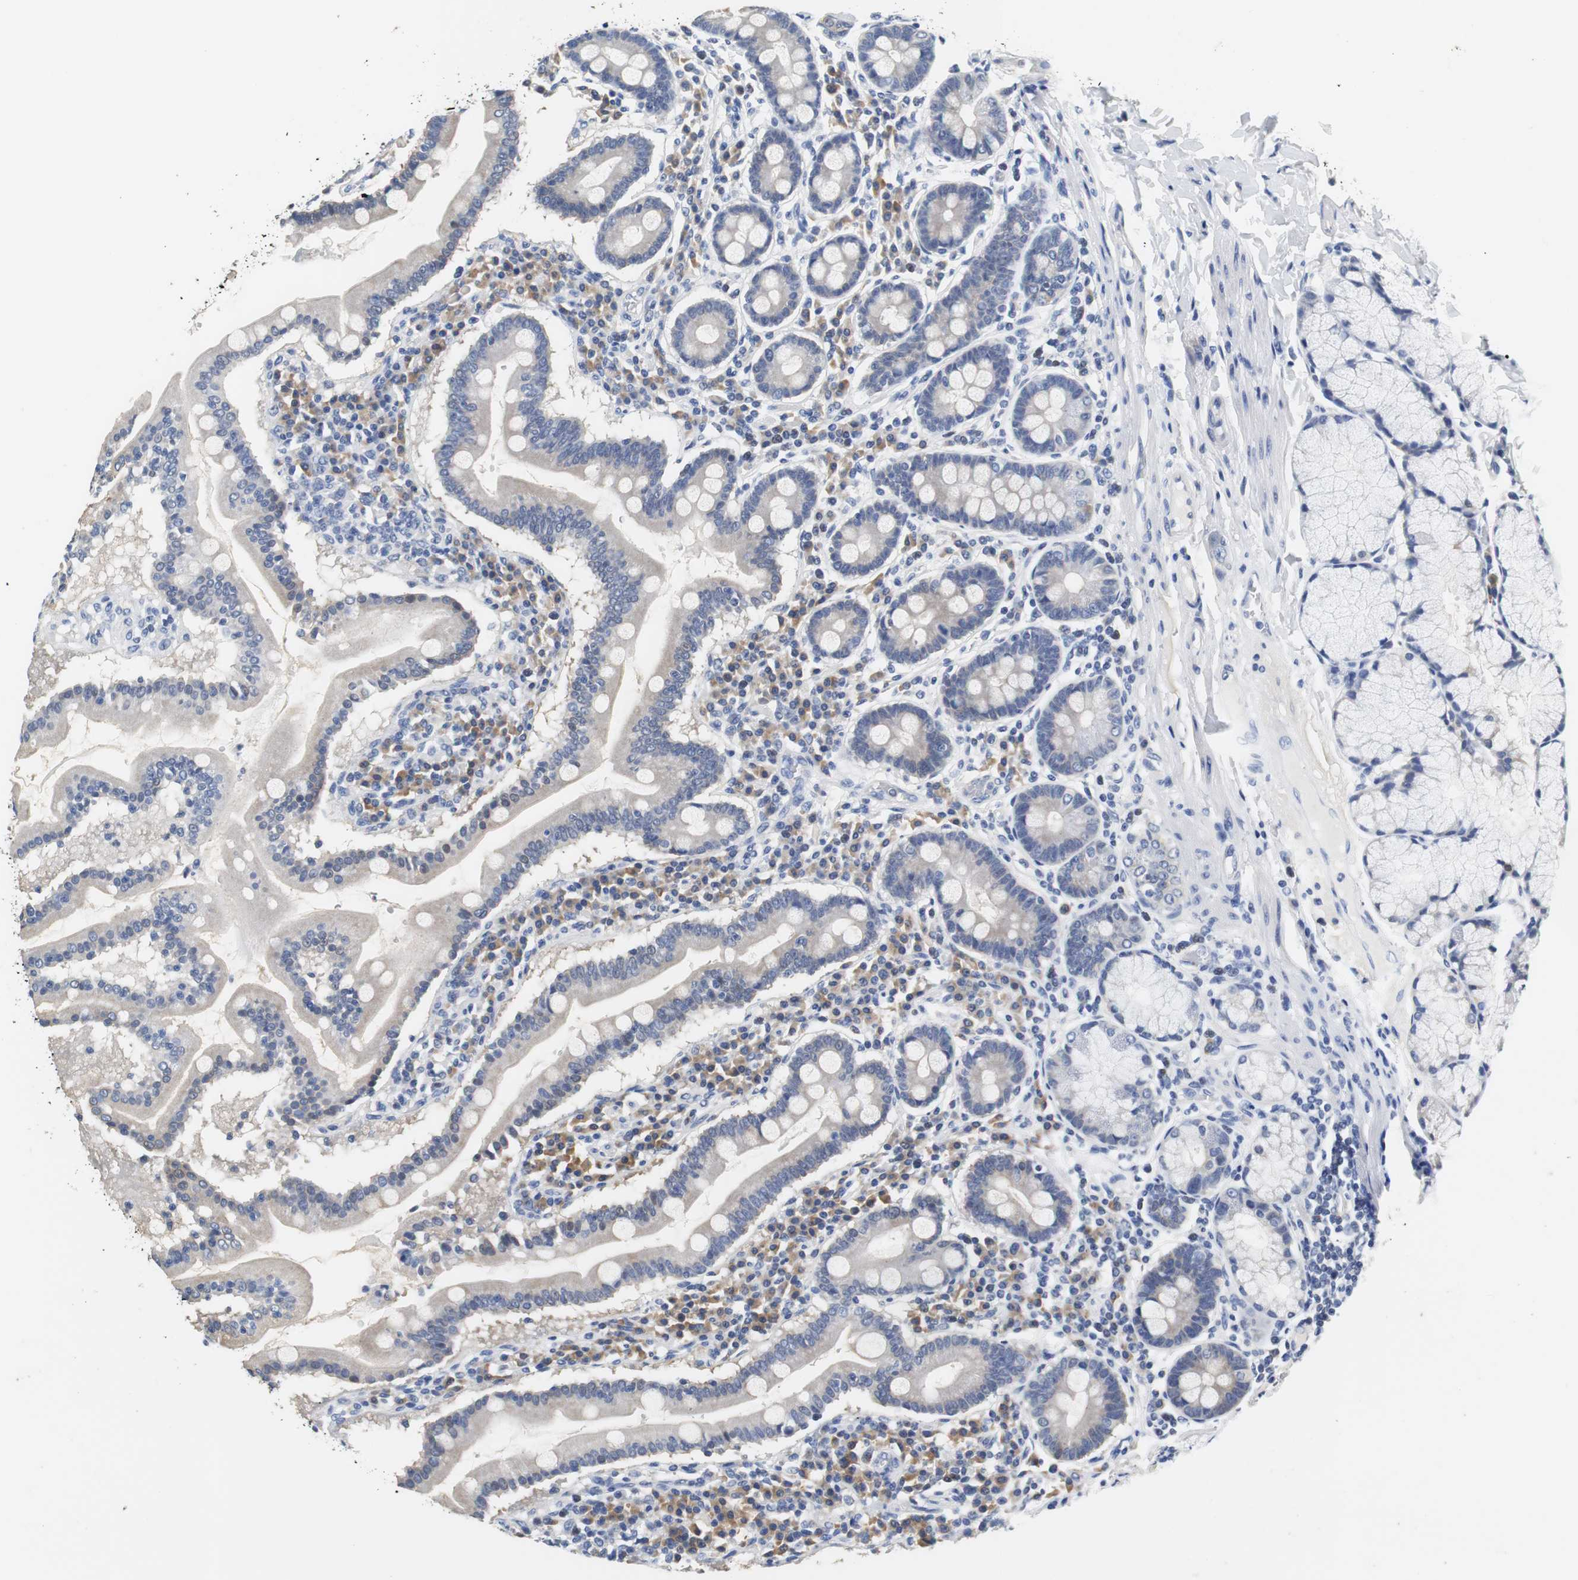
{"staining": {"intensity": "moderate", "quantity": ">75%", "location": "cytoplasmic/membranous"}, "tissue": "duodenum", "cell_type": "Glandular cells", "image_type": "normal", "snomed": [{"axis": "morphology", "description": "Normal tissue, NOS"}, {"axis": "topography", "description": "Duodenum"}], "caption": "Glandular cells display medium levels of moderate cytoplasmic/membranous positivity in approximately >75% of cells in unremarkable human duodenum. (DAB (3,3'-diaminobenzidine) IHC with brightfield microscopy, high magnification).", "gene": "PCK1", "patient": {"sex": "male", "age": 50}}